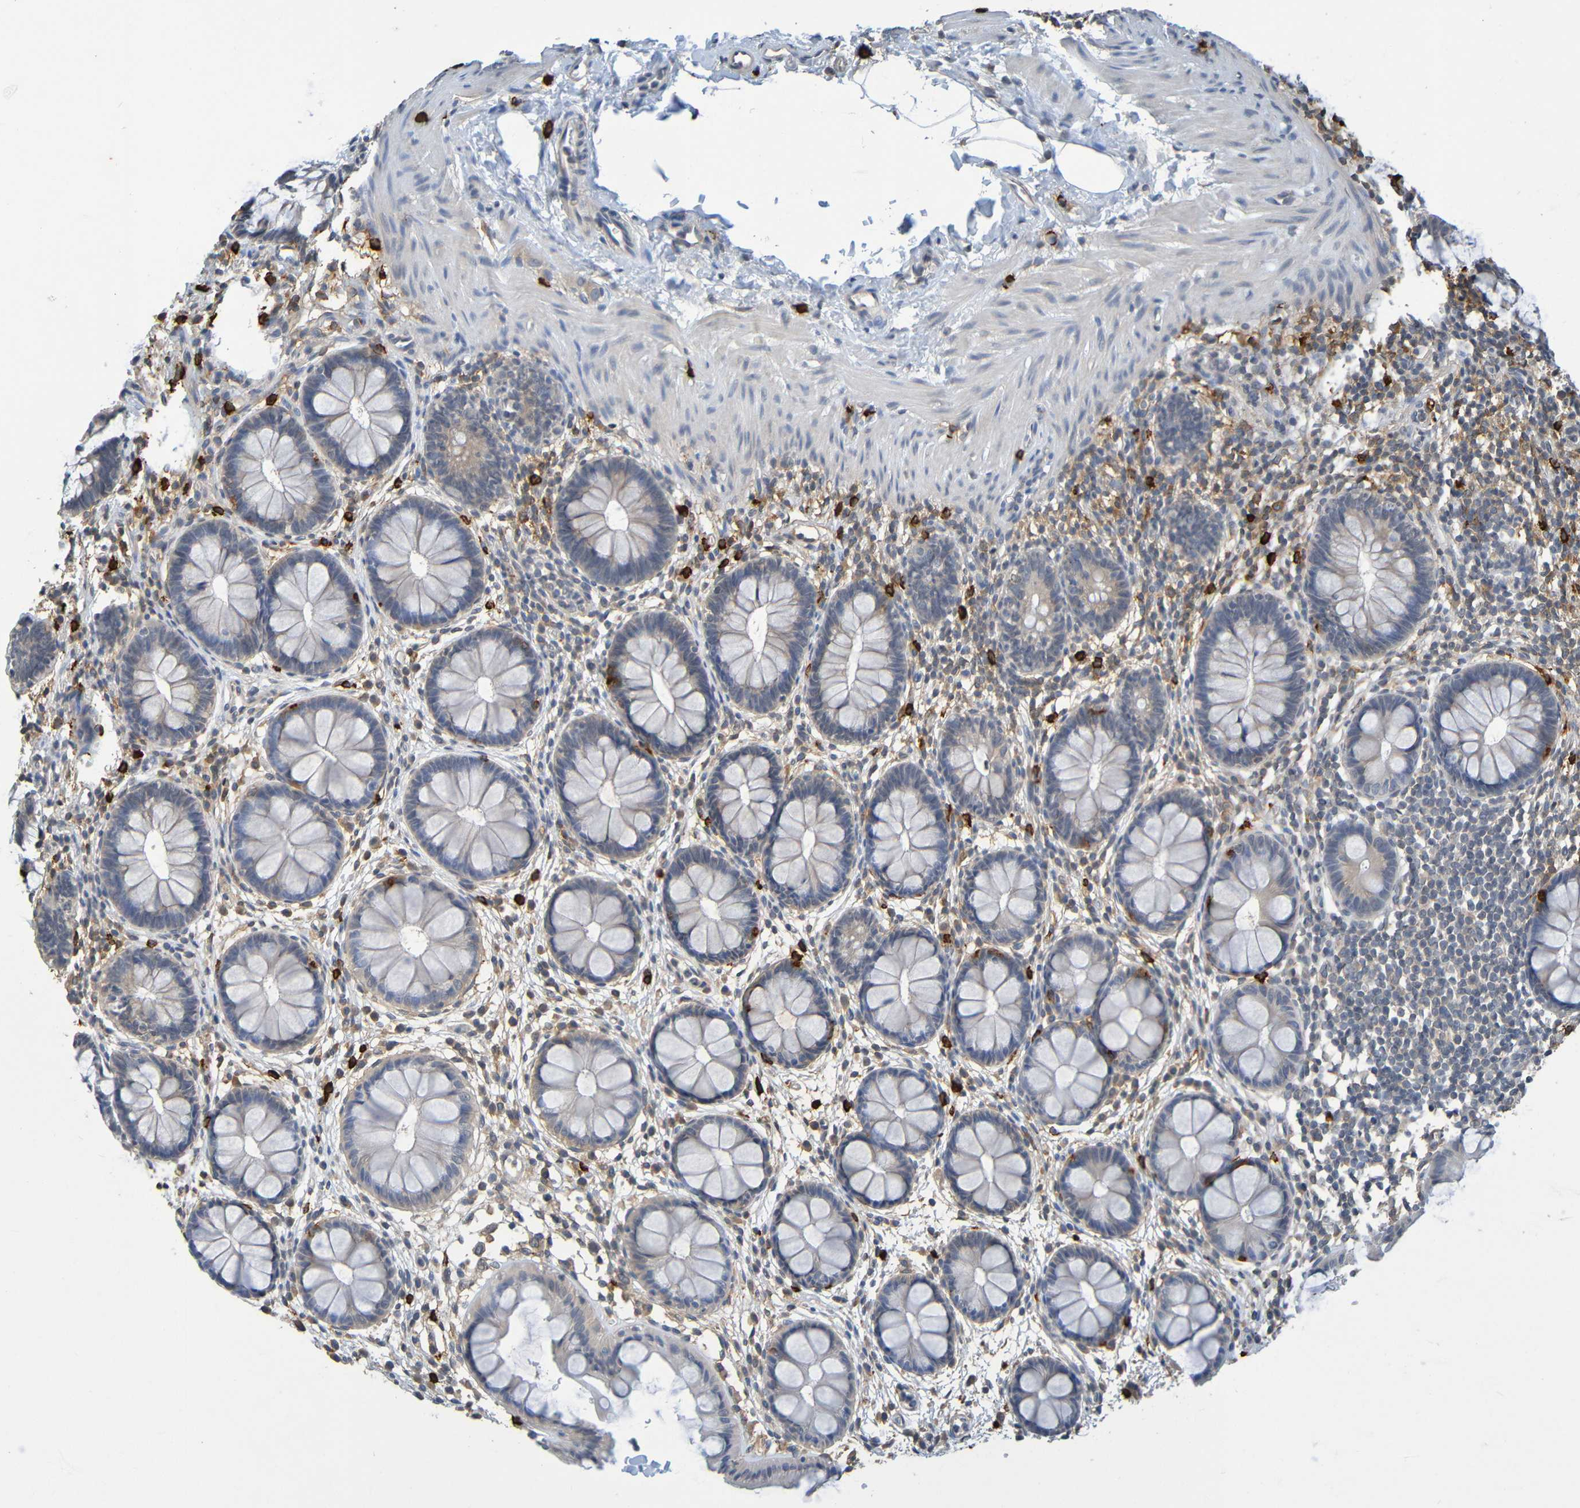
{"staining": {"intensity": "weak", "quantity": "25%-75%", "location": "cytoplasmic/membranous"}, "tissue": "rectum", "cell_type": "Glandular cells", "image_type": "normal", "snomed": [{"axis": "morphology", "description": "Normal tissue, NOS"}, {"axis": "topography", "description": "Rectum"}], "caption": "Brown immunohistochemical staining in benign human rectum reveals weak cytoplasmic/membranous positivity in about 25%-75% of glandular cells. (DAB (3,3'-diaminobenzidine) IHC with brightfield microscopy, high magnification).", "gene": "C3AR1", "patient": {"sex": "female", "age": 24}}